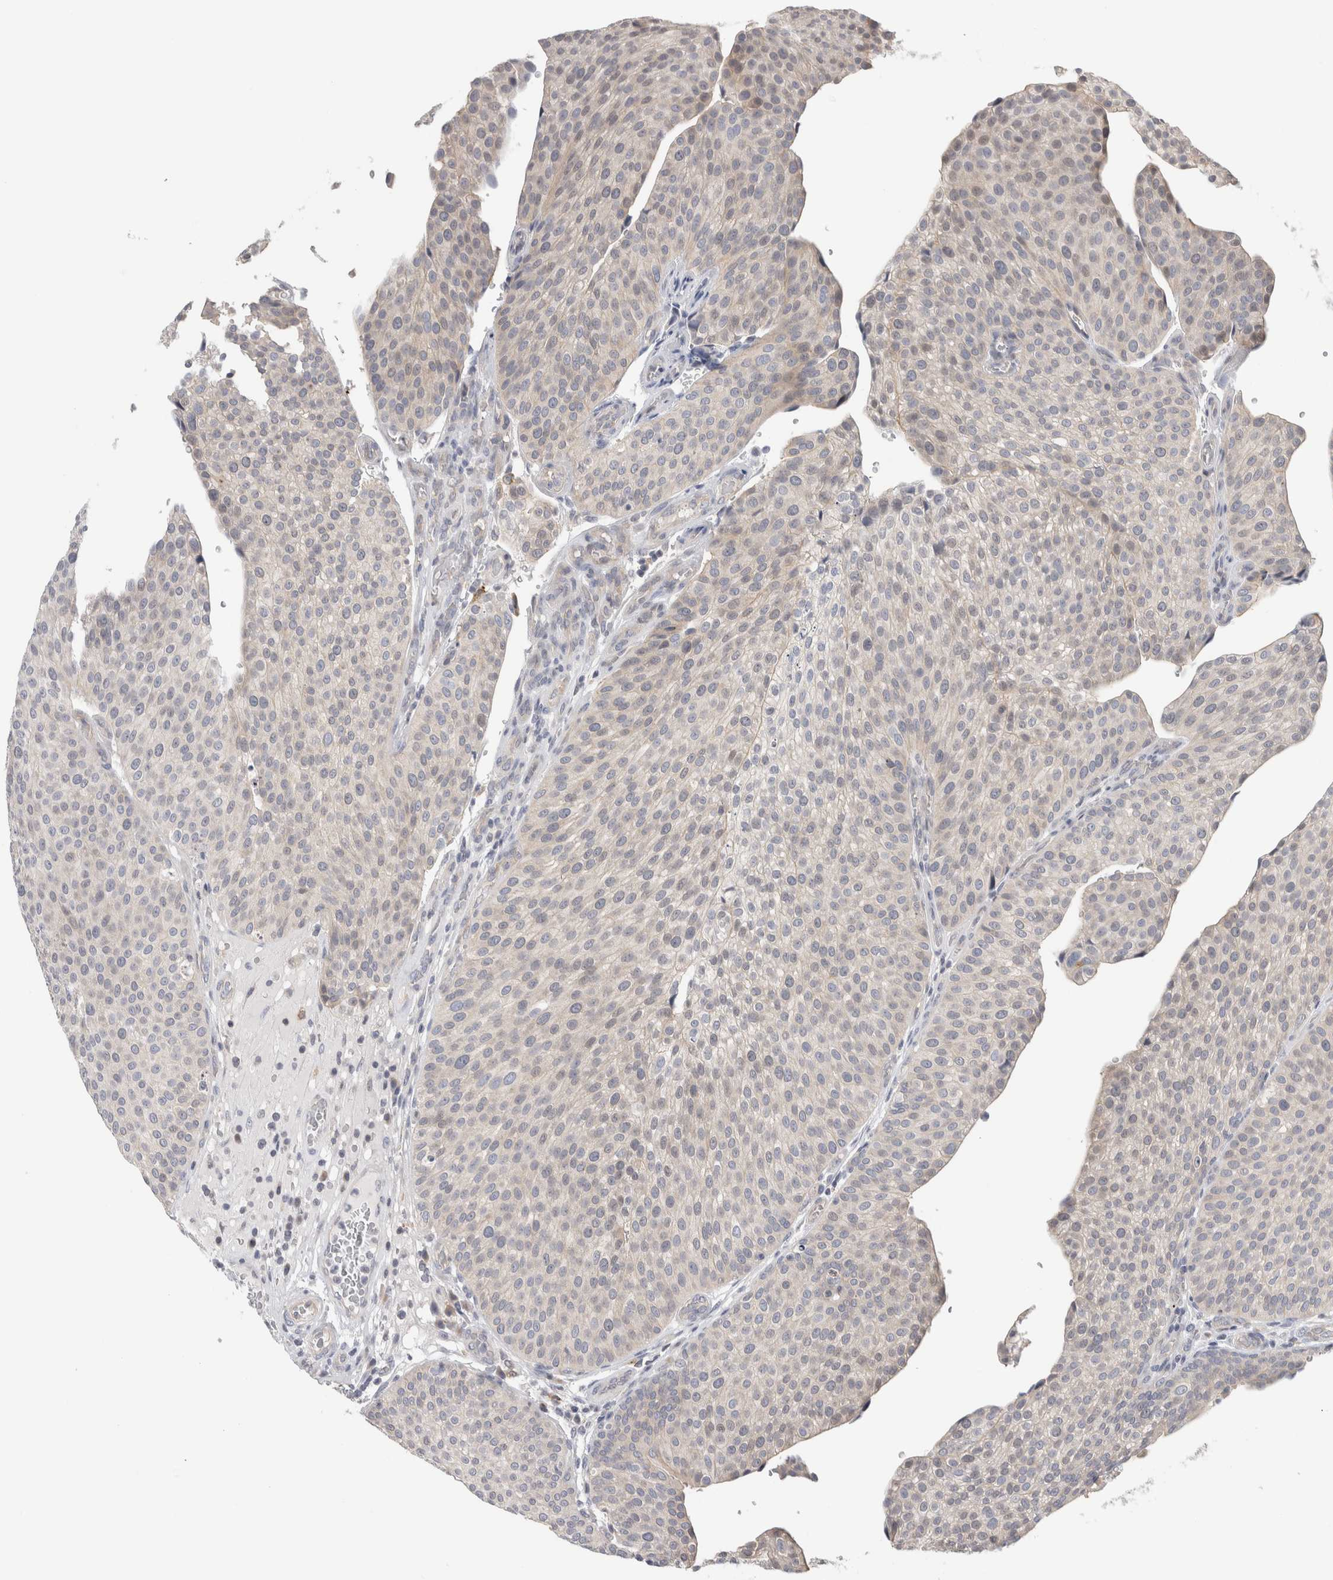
{"staining": {"intensity": "negative", "quantity": "none", "location": "none"}, "tissue": "urothelial cancer", "cell_type": "Tumor cells", "image_type": "cancer", "snomed": [{"axis": "morphology", "description": "Normal tissue, NOS"}, {"axis": "morphology", "description": "Urothelial carcinoma, Low grade"}, {"axis": "topography", "description": "Smooth muscle"}, {"axis": "topography", "description": "Urinary bladder"}], "caption": "This photomicrograph is of low-grade urothelial carcinoma stained with IHC to label a protein in brown with the nuclei are counter-stained blue. There is no expression in tumor cells.", "gene": "SYTL5", "patient": {"sex": "male", "age": 60}}